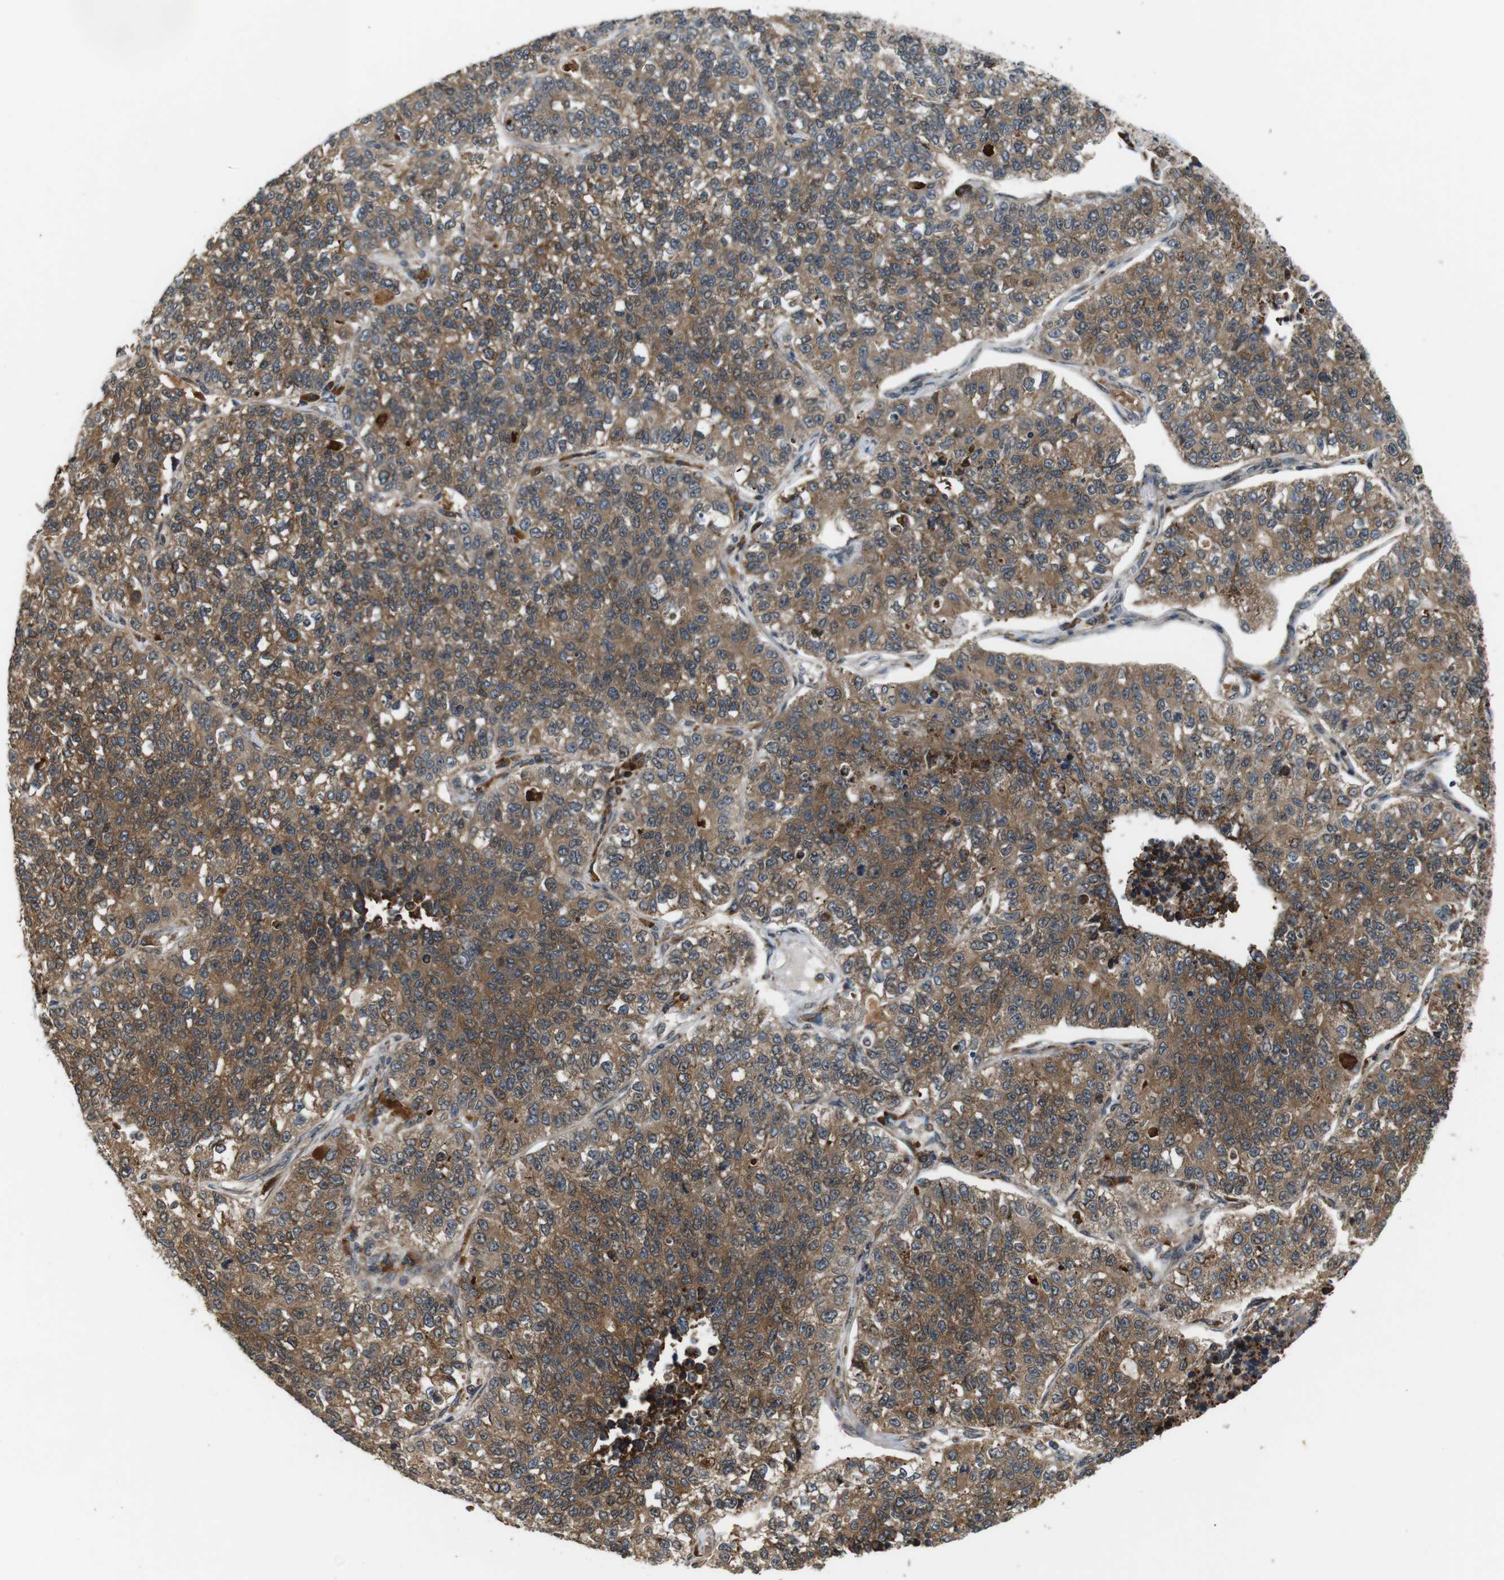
{"staining": {"intensity": "moderate", "quantity": ">75%", "location": "cytoplasmic/membranous"}, "tissue": "lung cancer", "cell_type": "Tumor cells", "image_type": "cancer", "snomed": [{"axis": "morphology", "description": "Adenocarcinoma, NOS"}, {"axis": "topography", "description": "Lung"}], "caption": "The micrograph reveals a brown stain indicating the presence of a protein in the cytoplasmic/membranous of tumor cells in lung cancer.", "gene": "EPHB2", "patient": {"sex": "male", "age": 49}}